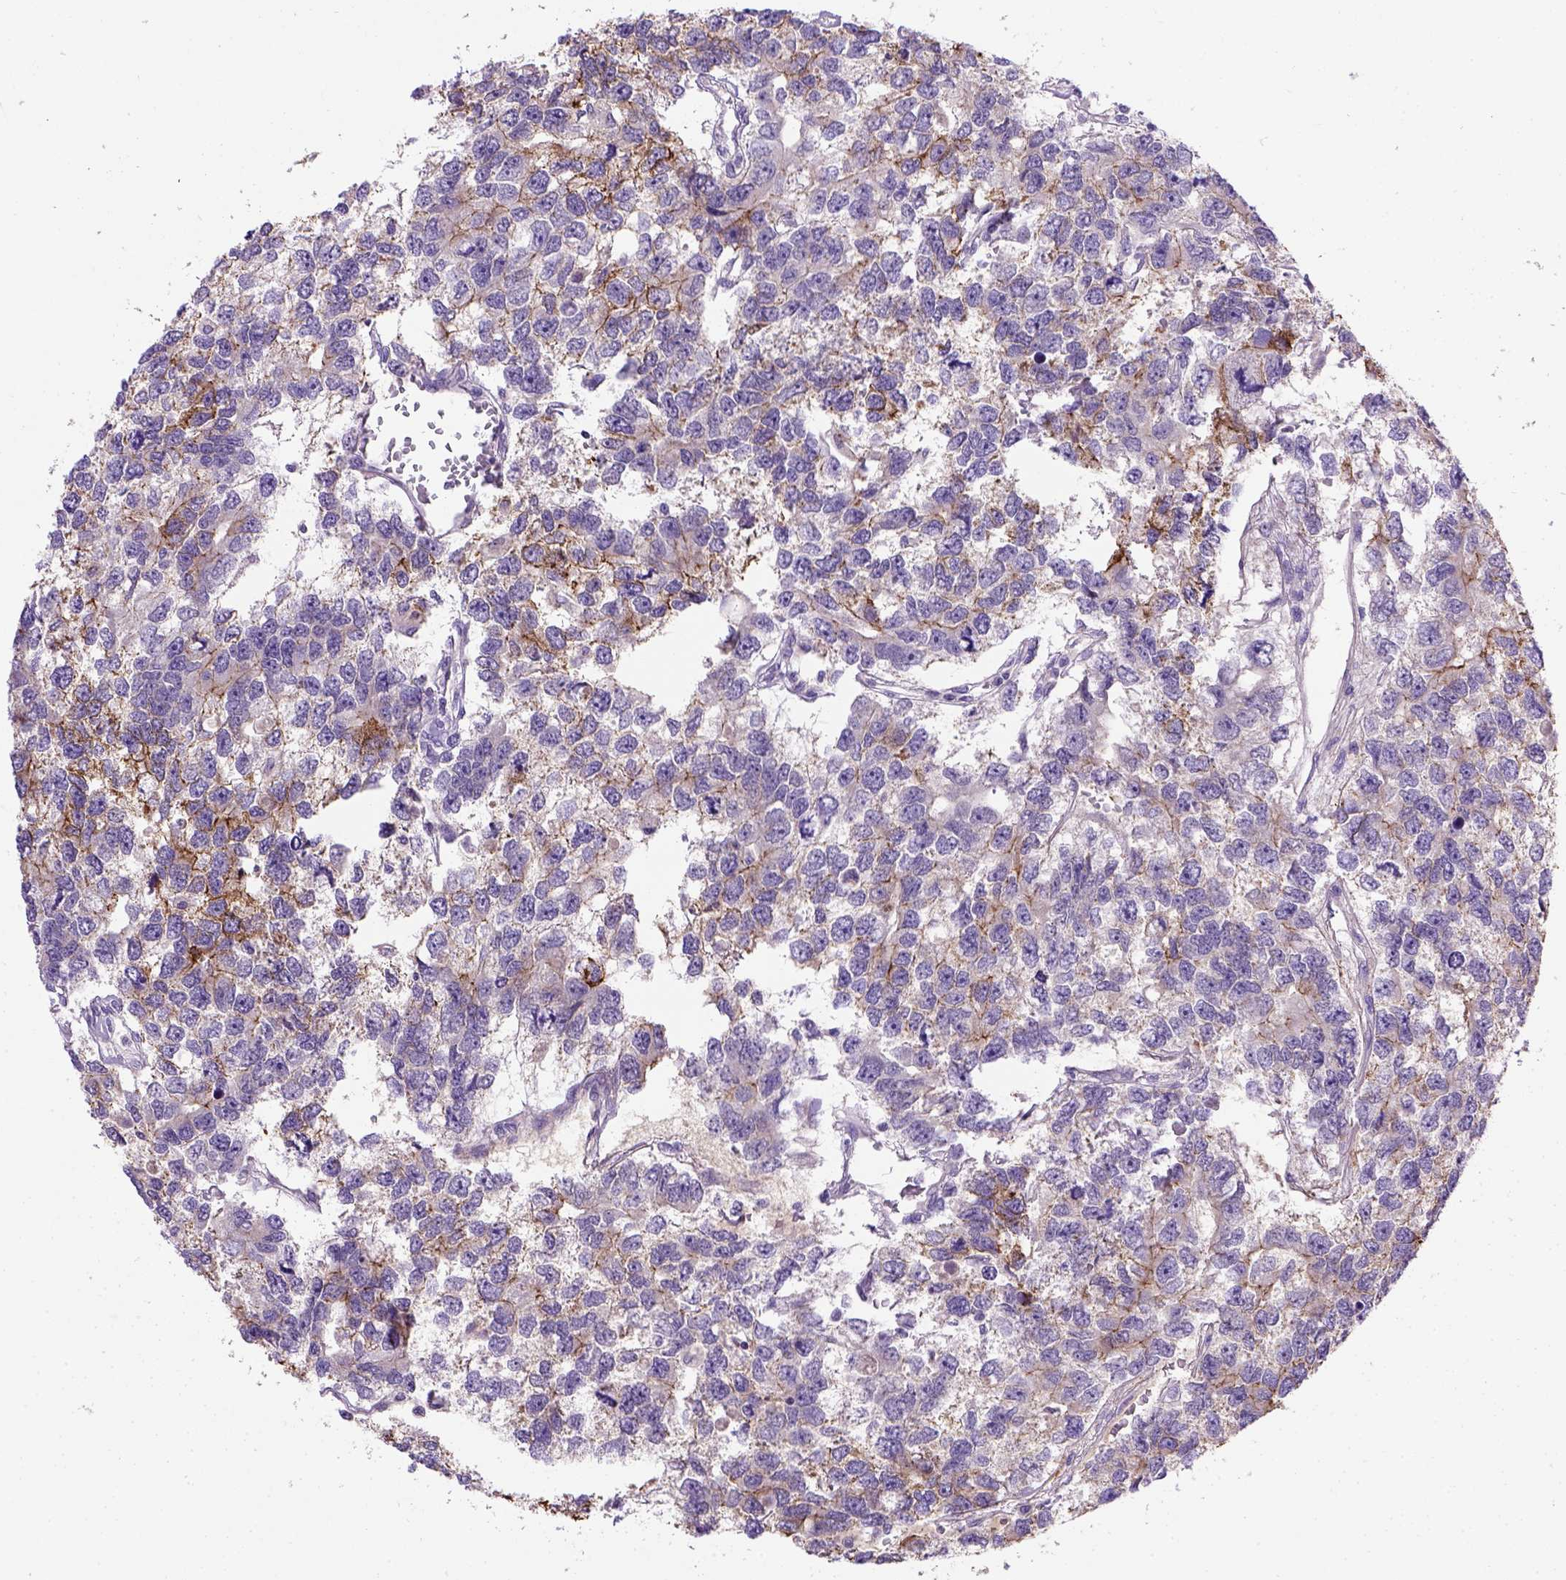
{"staining": {"intensity": "moderate", "quantity": "25%-75%", "location": "cytoplasmic/membranous"}, "tissue": "testis cancer", "cell_type": "Tumor cells", "image_type": "cancer", "snomed": [{"axis": "morphology", "description": "Seminoma, NOS"}, {"axis": "topography", "description": "Testis"}], "caption": "A medium amount of moderate cytoplasmic/membranous staining is identified in approximately 25%-75% of tumor cells in testis seminoma tissue. The staining was performed using DAB (3,3'-diaminobenzidine), with brown indicating positive protein expression. Nuclei are stained blue with hematoxylin.", "gene": "CDH1", "patient": {"sex": "male", "age": 52}}